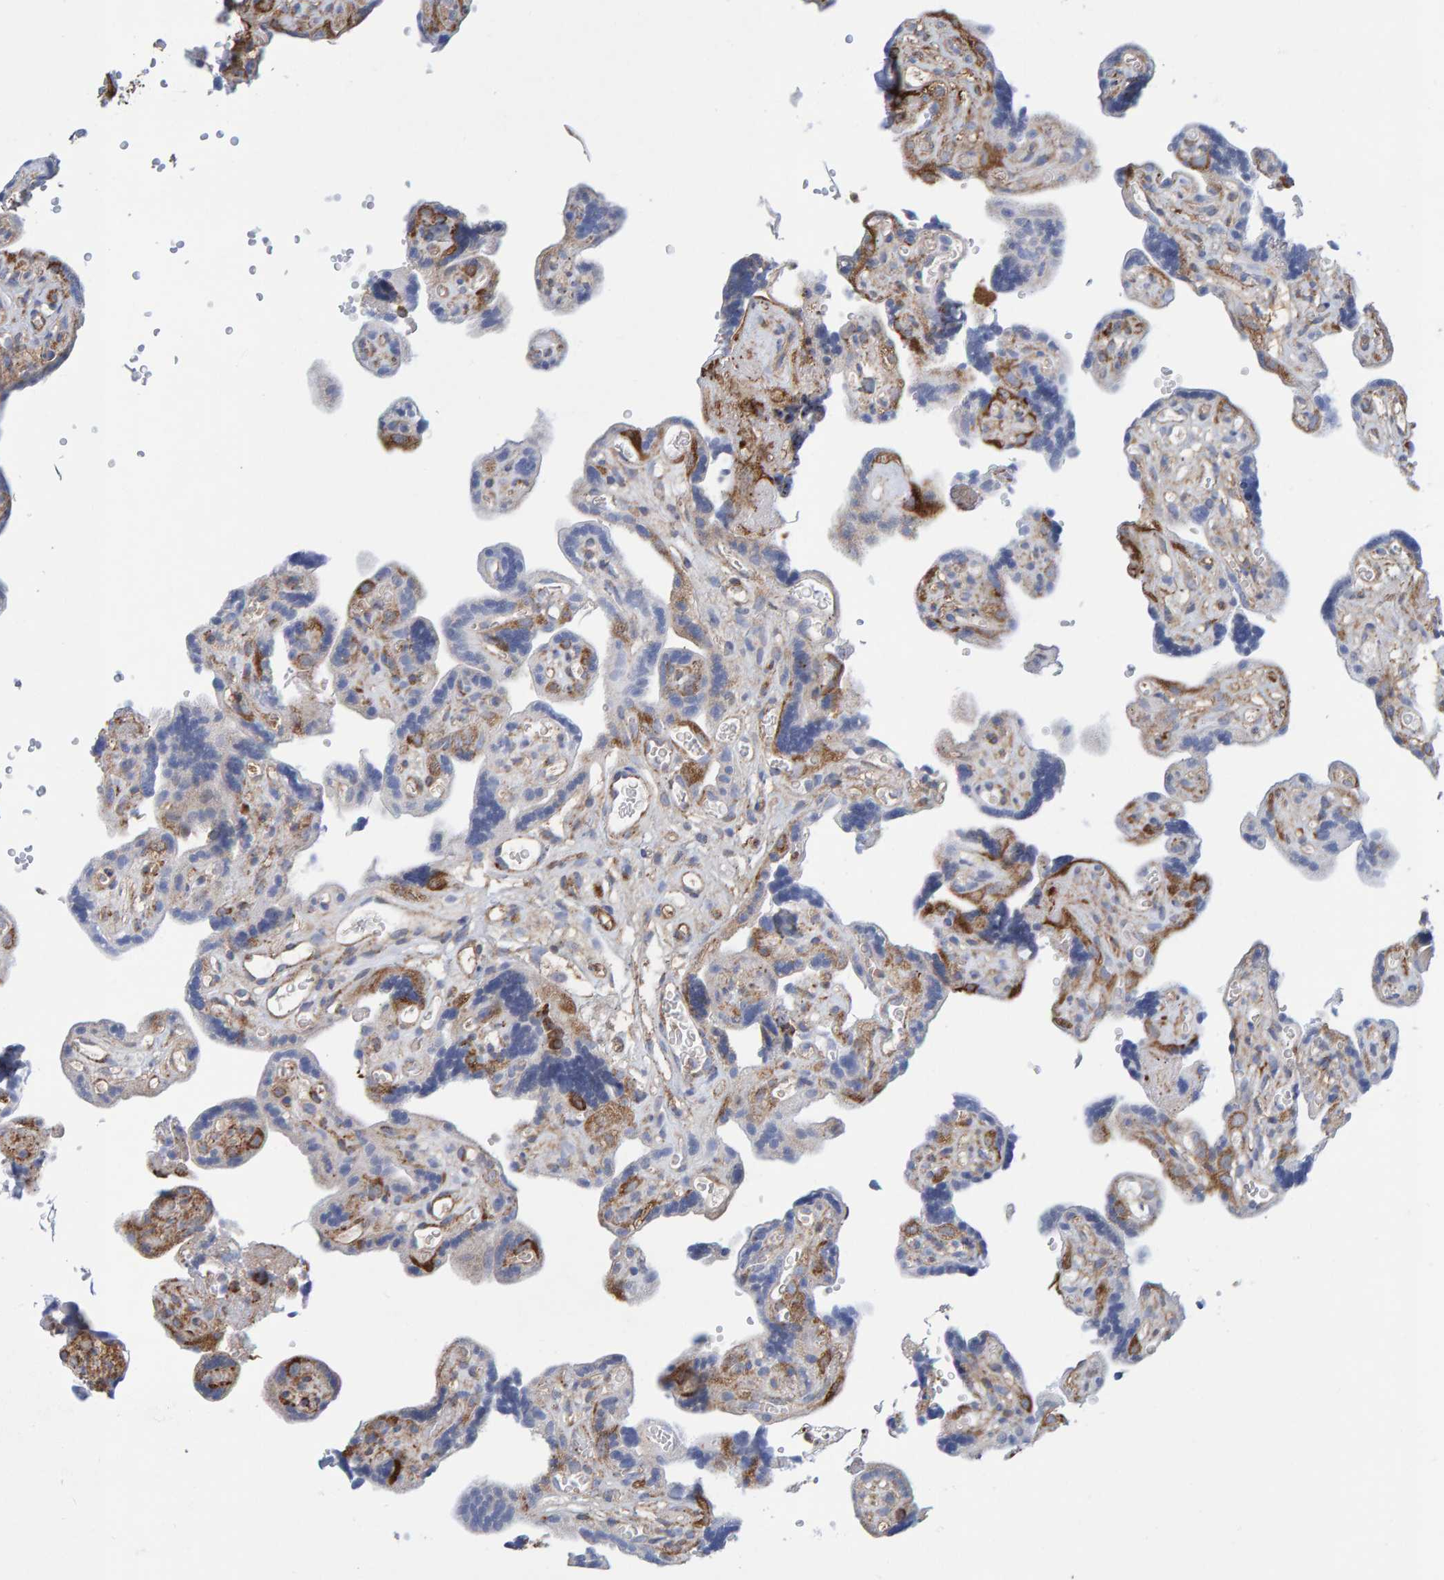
{"staining": {"intensity": "moderate", "quantity": ">75%", "location": "cytoplasmic/membranous"}, "tissue": "placenta", "cell_type": "Decidual cells", "image_type": "normal", "snomed": [{"axis": "morphology", "description": "Normal tissue, NOS"}, {"axis": "topography", "description": "Placenta"}], "caption": "This histopathology image exhibits unremarkable placenta stained with immunohistochemistry to label a protein in brown. The cytoplasmic/membranous of decidual cells show moderate positivity for the protein. Nuclei are counter-stained blue.", "gene": "MVP", "patient": {"sex": "female", "age": 30}}